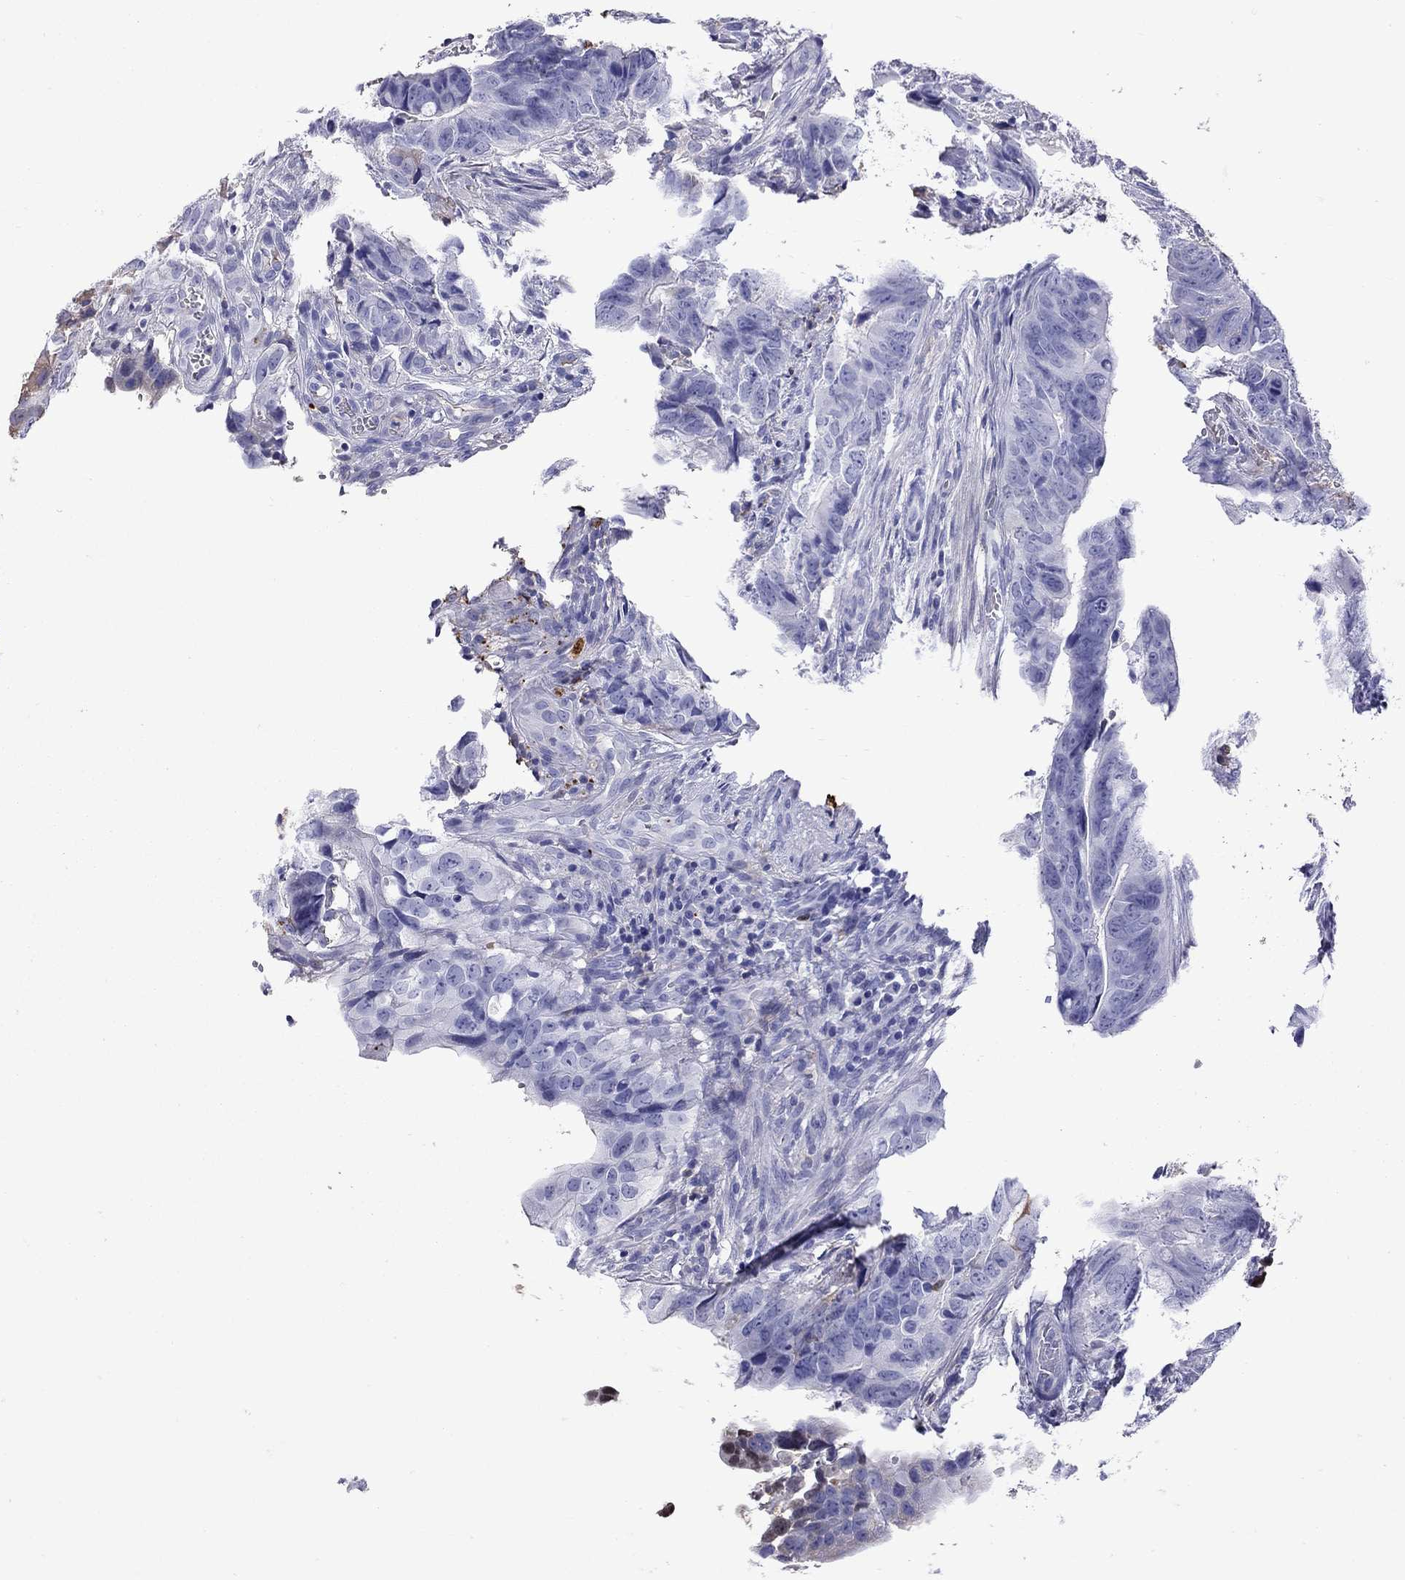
{"staining": {"intensity": "negative", "quantity": "none", "location": "none"}, "tissue": "colorectal cancer", "cell_type": "Tumor cells", "image_type": "cancer", "snomed": [{"axis": "morphology", "description": "Adenocarcinoma, NOS"}, {"axis": "topography", "description": "Colon"}], "caption": "Immunohistochemistry (IHC) of adenocarcinoma (colorectal) exhibits no expression in tumor cells.", "gene": "SERPINA3", "patient": {"sex": "female", "age": 82}}